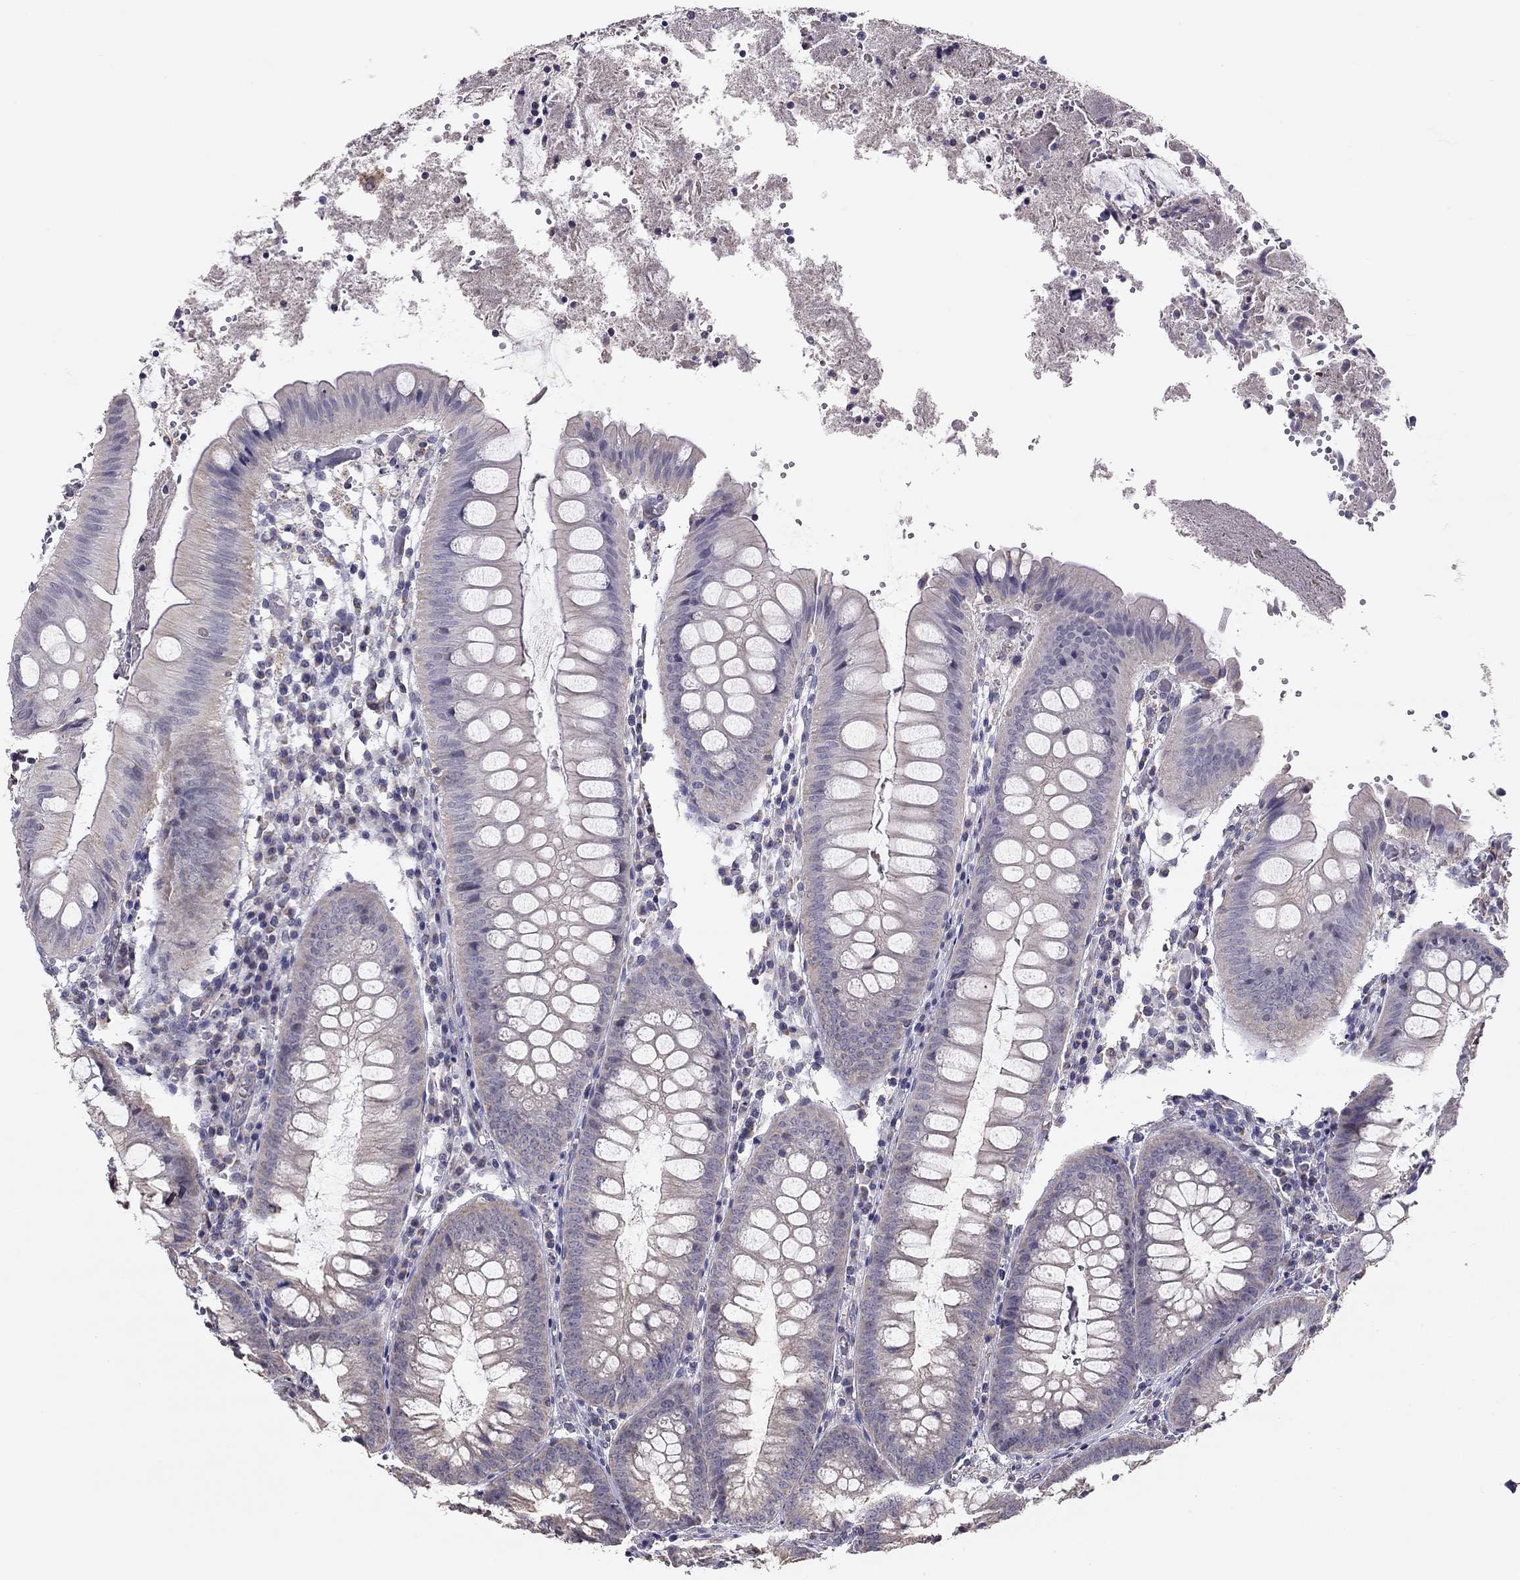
{"staining": {"intensity": "negative", "quantity": "none", "location": "none"}, "tissue": "appendix", "cell_type": "Glandular cells", "image_type": "normal", "snomed": [{"axis": "morphology", "description": "Normal tissue, NOS"}, {"axis": "morphology", "description": "Inflammation, NOS"}, {"axis": "topography", "description": "Appendix"}], "caption": "Immunohistochemical staining of normal appendix displays no significant expression in glandular cells.", "gene": "LRIT3", "patient": {"sex": "male", "age": 16}}